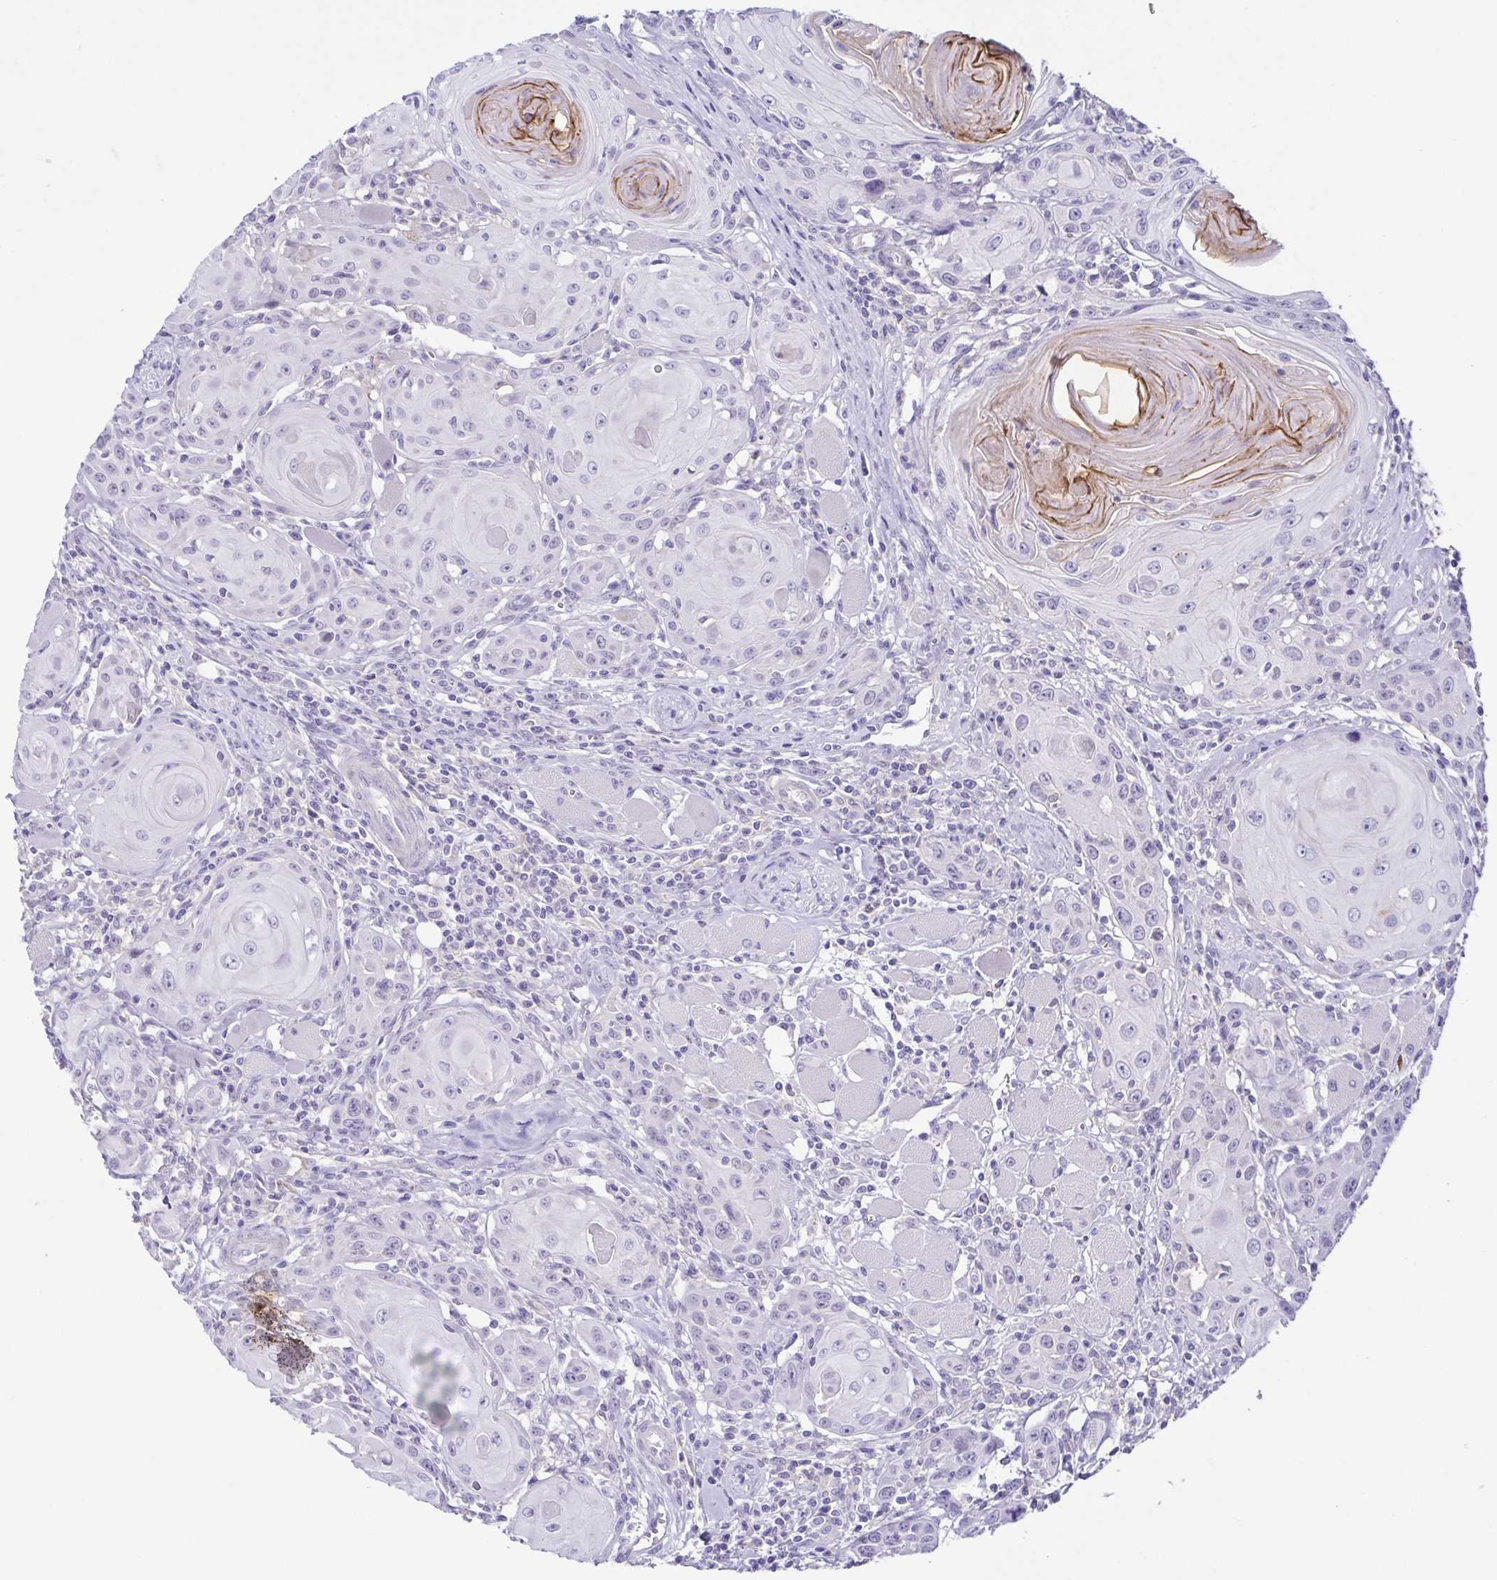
{"staining": {"intensity": "negative", "quantity": "none", "location": "none"}, "tissue": "head and neck cancer", "cell_type": "Tumor cells", "image_type": "cancer", "snomed": [{"axis": "morphology", "description": "Squamous cell carcinoma, NOS"}, {"axis": "topography", "description": "Head-Neck"}], "caption": "A high-resolution photomicrograph shows IHC staining of head and neck cancer, which displays no significant positivity in tumor cells.", "gene": "TERT", "patient": {"sex": "female", "age": 80}}